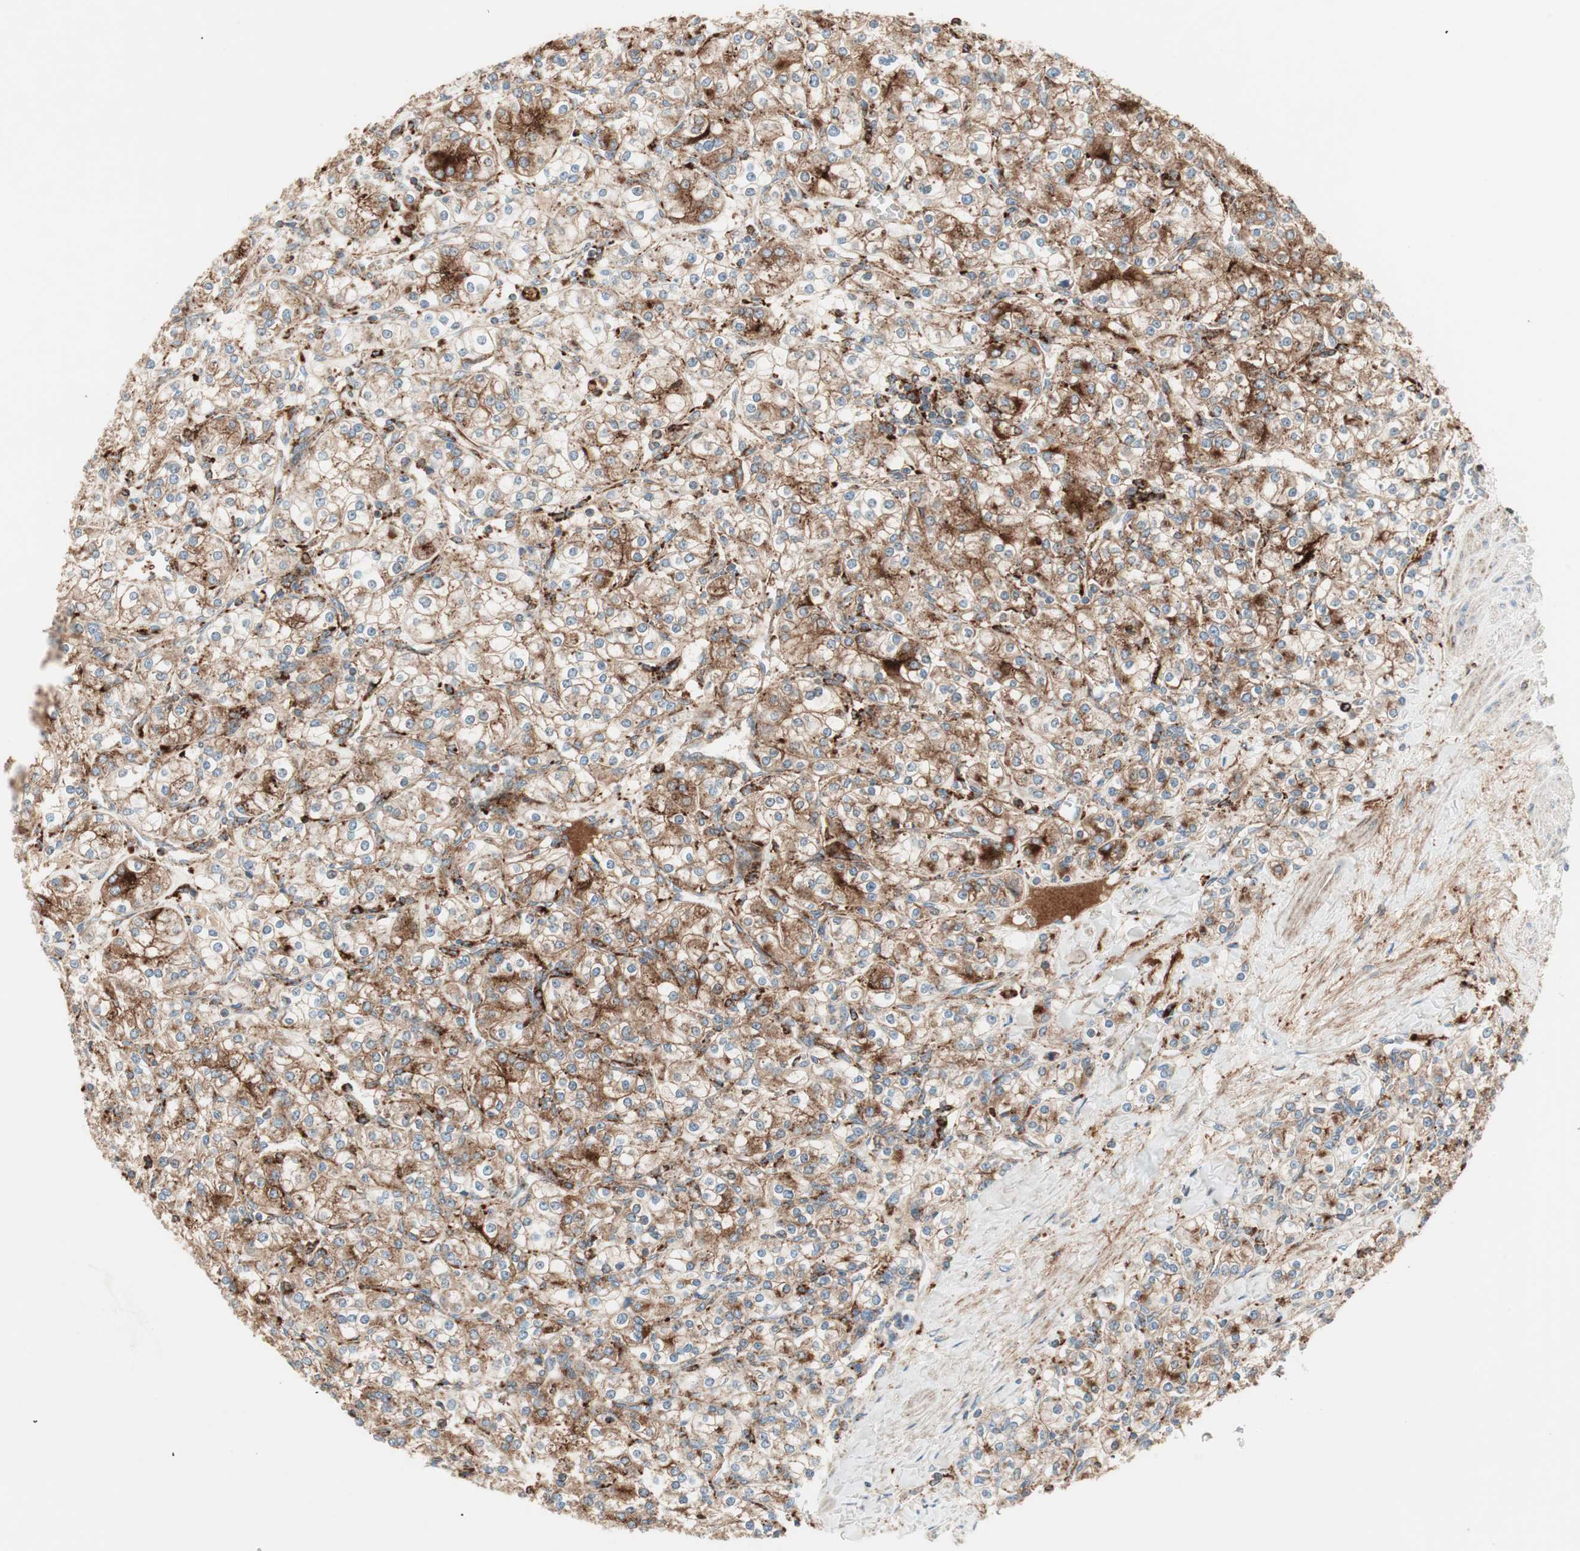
{"staining": {"intensity": "moderate", "quantity": ">75%", "location": "cytoplasmic/membranous"}, "tissue": "renal cancer", "cell_type": "Tumor cells", "image_type": "cancer", "snomed": [{"axis": "morphology", "description": "Adenocarcinoma, NOS"}, {"axis": "topography", "description": "Kidney"}], "caption": "Immunohistochemical staining of human renal adenocarcinoma demonstrates medium levels of moderate cytoplasmic/membranous expression in approximately >75% of tumor cells. The staining was performed using DAB, with brown indicating positive protein expression. Nuclei are stained blue with hematoxylin.", "gene": "ATP6V1G1", "patient": {"sex": "male", "age": 77}}